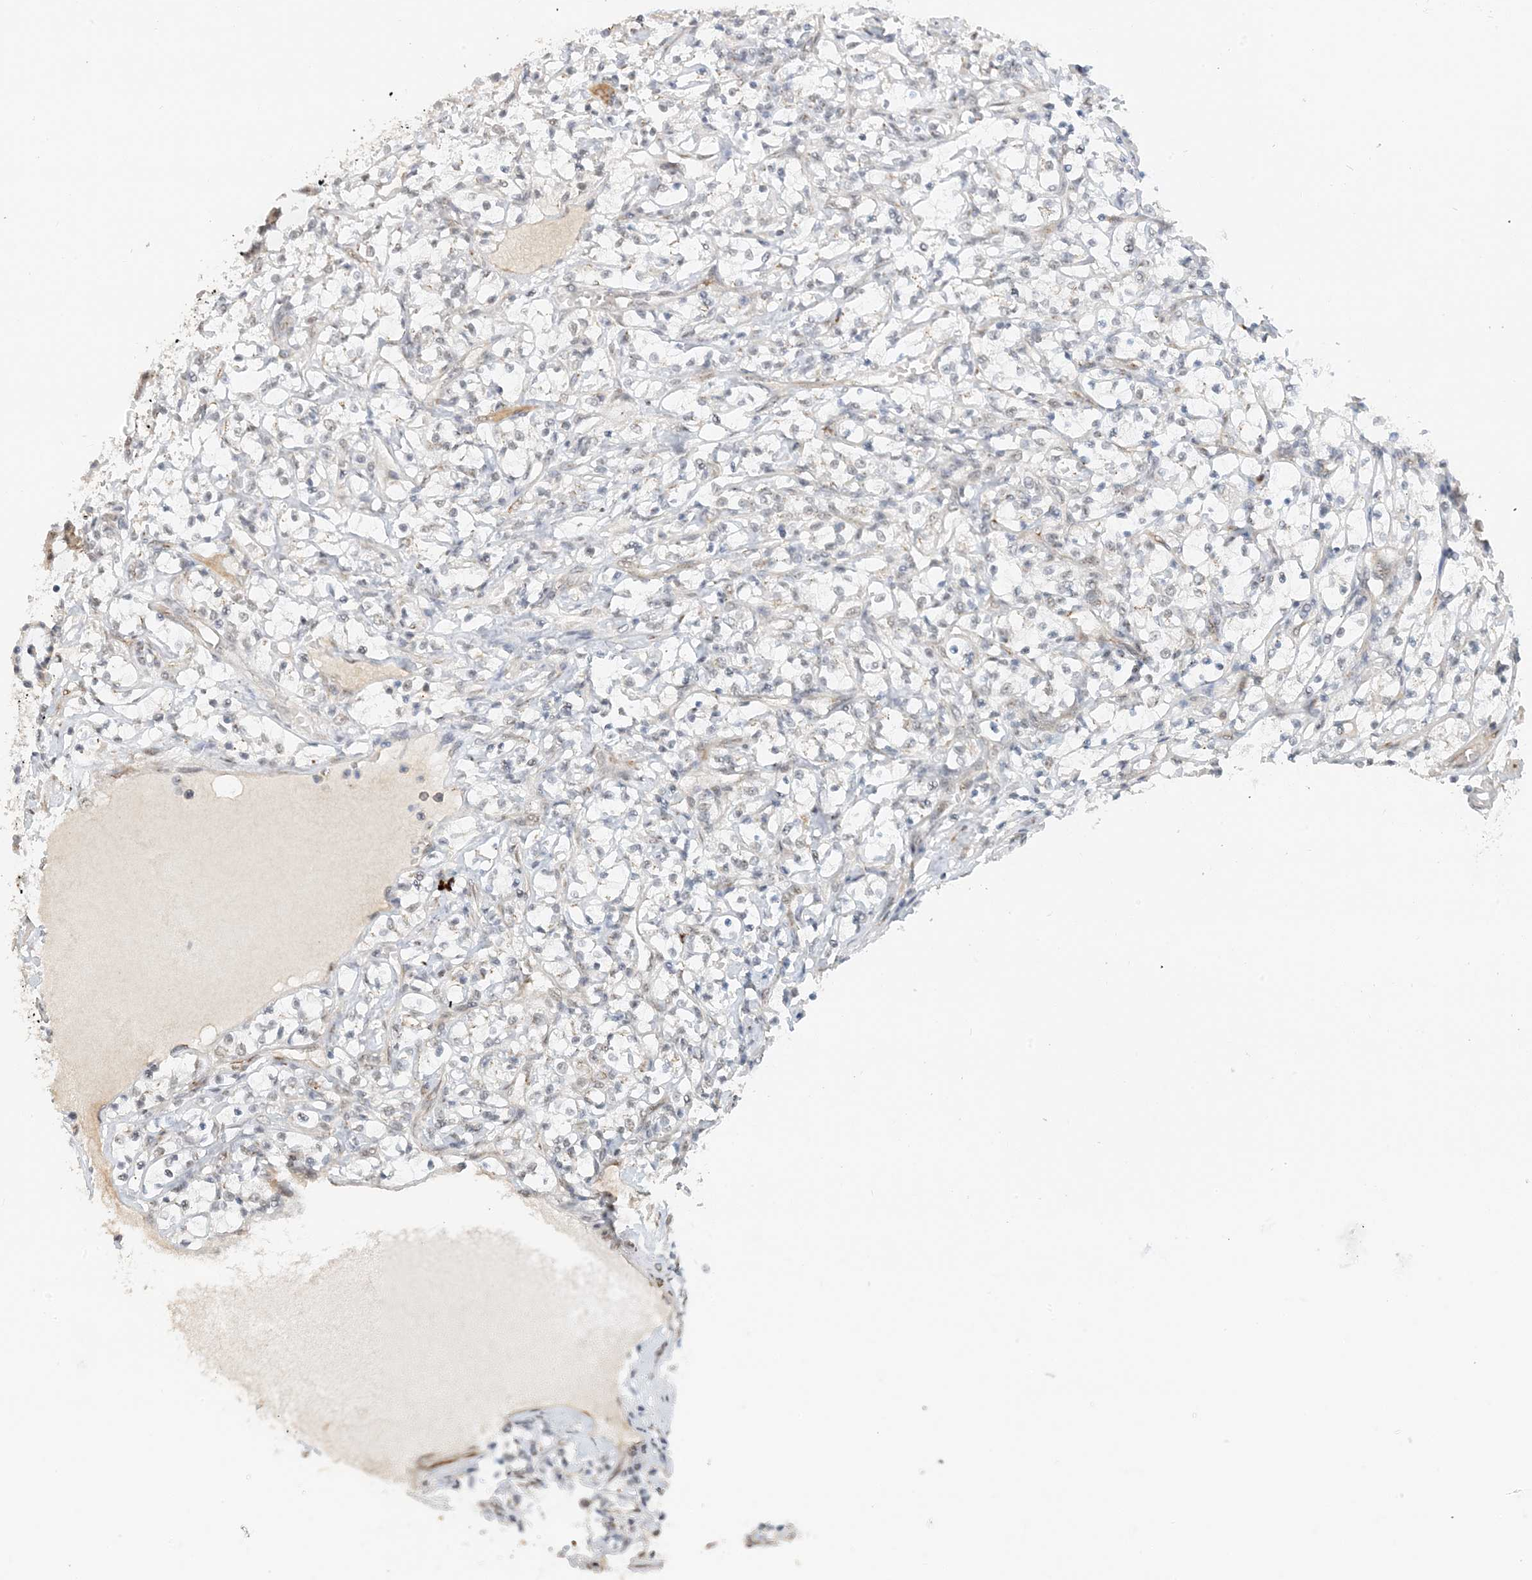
{"staining": {"intensity": "negative", "quantity": "none", "location": "none"}, "tissue": "renal cancer", "cell_type": "Tumor cells", "image_type": "cancer", "snomed": [{"axis": "morphology", "description": "Adenocarcinoma, NOS"}, {"axis": "topography", "description": "Kidney"}], "caption": "The immunohistochemistry (IHC) photomicrograph has no significant staining in tumor cells of adenocarcinoma (renal) tissue.", "gene": "ZCCHC4", "patient": {"sex": "female", "age": 69}}